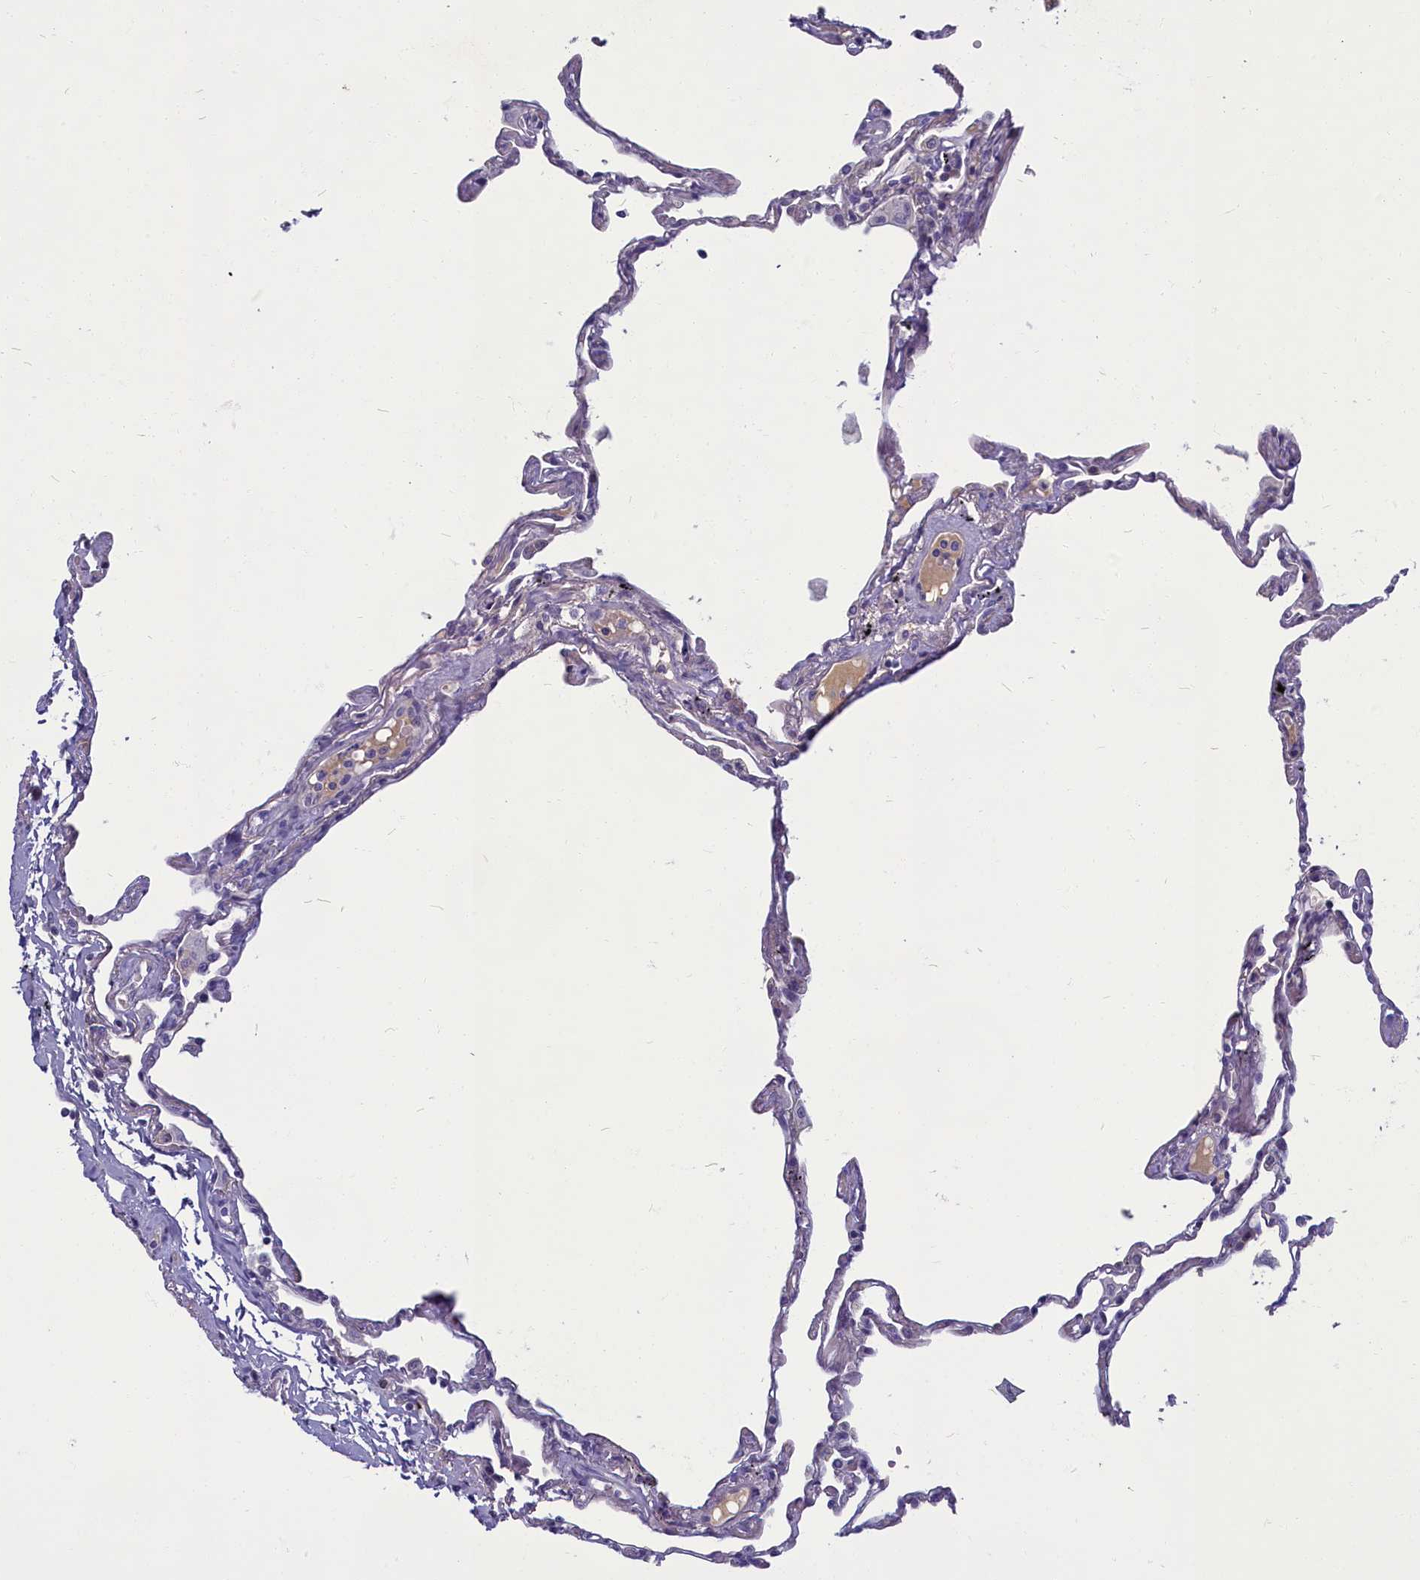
{"staining": {"intensity": "negative", "quantity": "none", "location": "none"}, "tissue": "lung", "cell_type": "Alveolar cells", "image_type": "normal", "snomed": [{"axis": "morphology", "description": "Normal tissue, NOS"}, {"axis": "topography", "description": "Lung"}], "caption": "Micrograph shows no significant protein expression in alveolar cells of normal lung. (DAB (3,3'-diaminobenzidine) immunohistochemistry (IHC), high magnification).", "gene": "SV2C", "patient": {"sex": "female", "age": 67}}